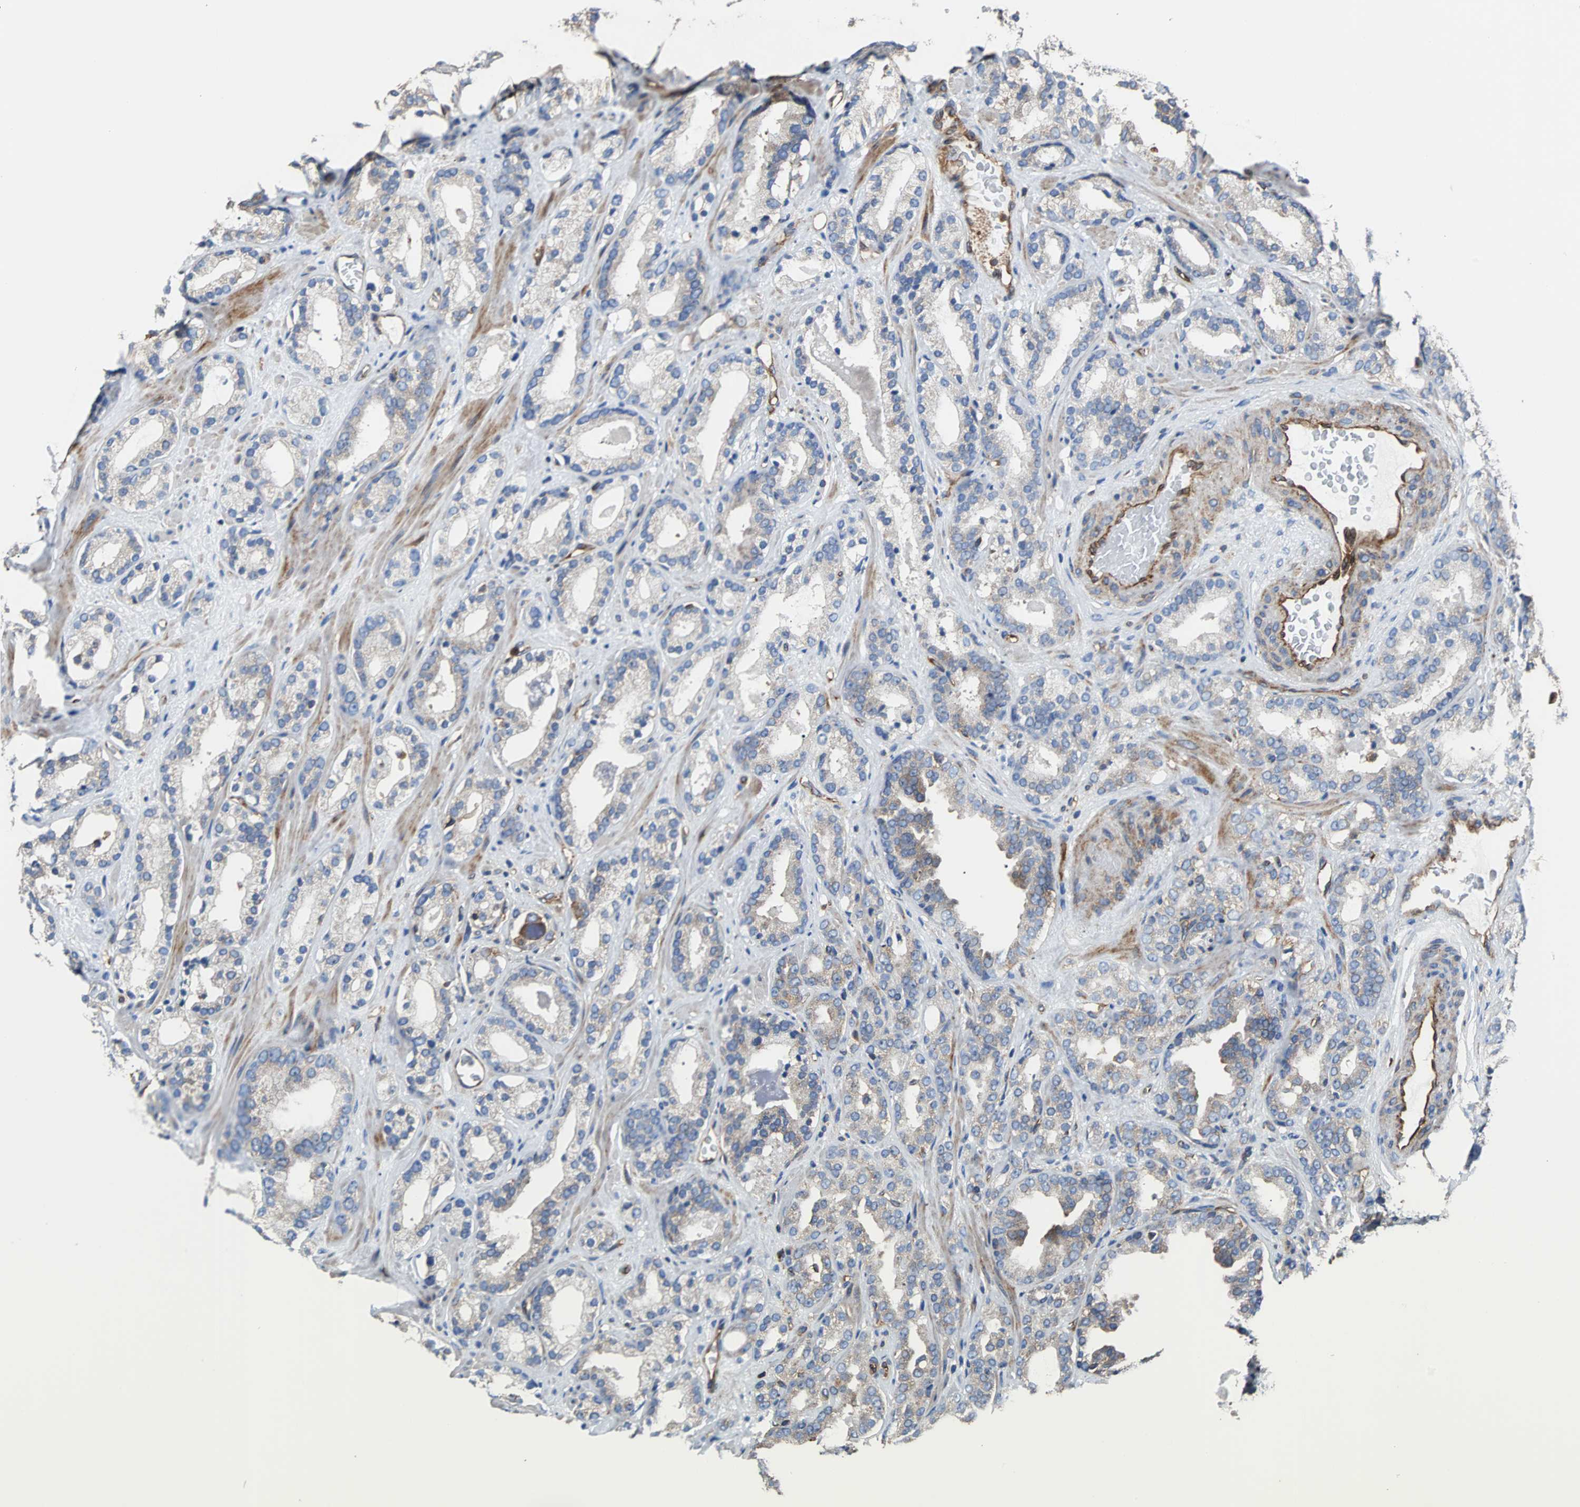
{"staining": {"intensity": "weak", "quantity": ">75%", "location": "cytoplasmic/membranous"}, "tissue": "prostate cancer", "cell_type": "Tumor cells", "image_type": "cancer", "snomed": [{"axis": "morphology", "description": "Adenocarcinoma, Low grade"}, {"axis": "topography", "description": "Prostate"}], "caption": "A photomicrograph of human adenocarcinoma (low-grade) (prostate) stained for a protein shows weak cytoplasmic/membranous brown staining in tumor cells.", "gene": "PLCG2", "patient": {"sex": "male", "age": 63}}